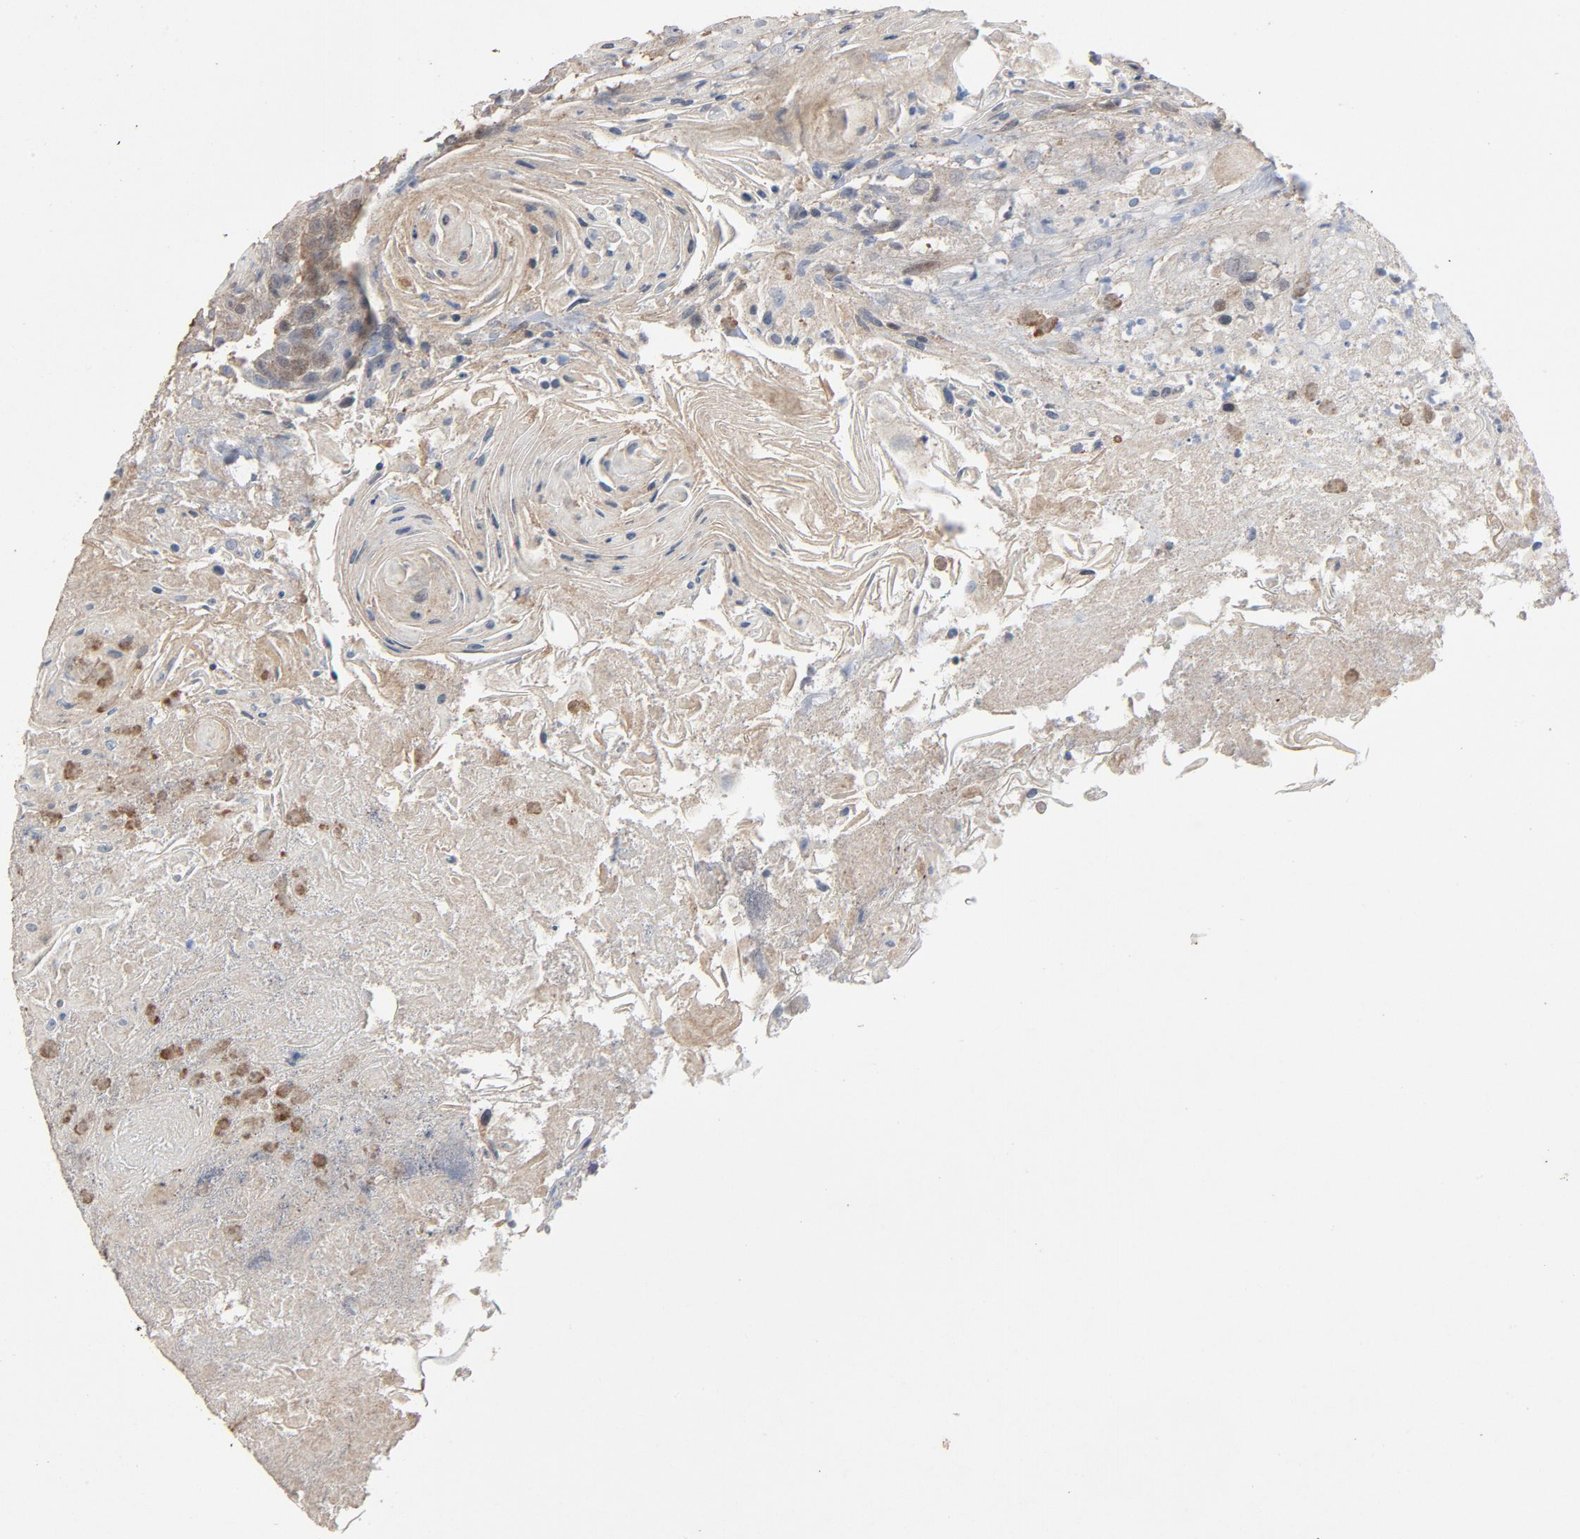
{"staining": {"intensity": "moderate", "quantity": ">75%", "location": "cytoplasmic/membranous"}, "tissue": "head and neck cancer", "cell_type": "Tumor cells", "image_type": "cancer", "snomed": [{"axis": "morphology", "description": "Squamous cell carcinoma, NOS"}, {"axis": "topography", "description": "Head-Neck"}], "caption": "DAB (3,3'-diaminobenzidine) immunohistochemical staining of head and neck squamous cell carcinoma exhibits moderate cytoplasmic/membranous protein staining in about >75% of tumor cells.", "gene": "CDK6", "patient": {"sex": "female", "age": 84}}